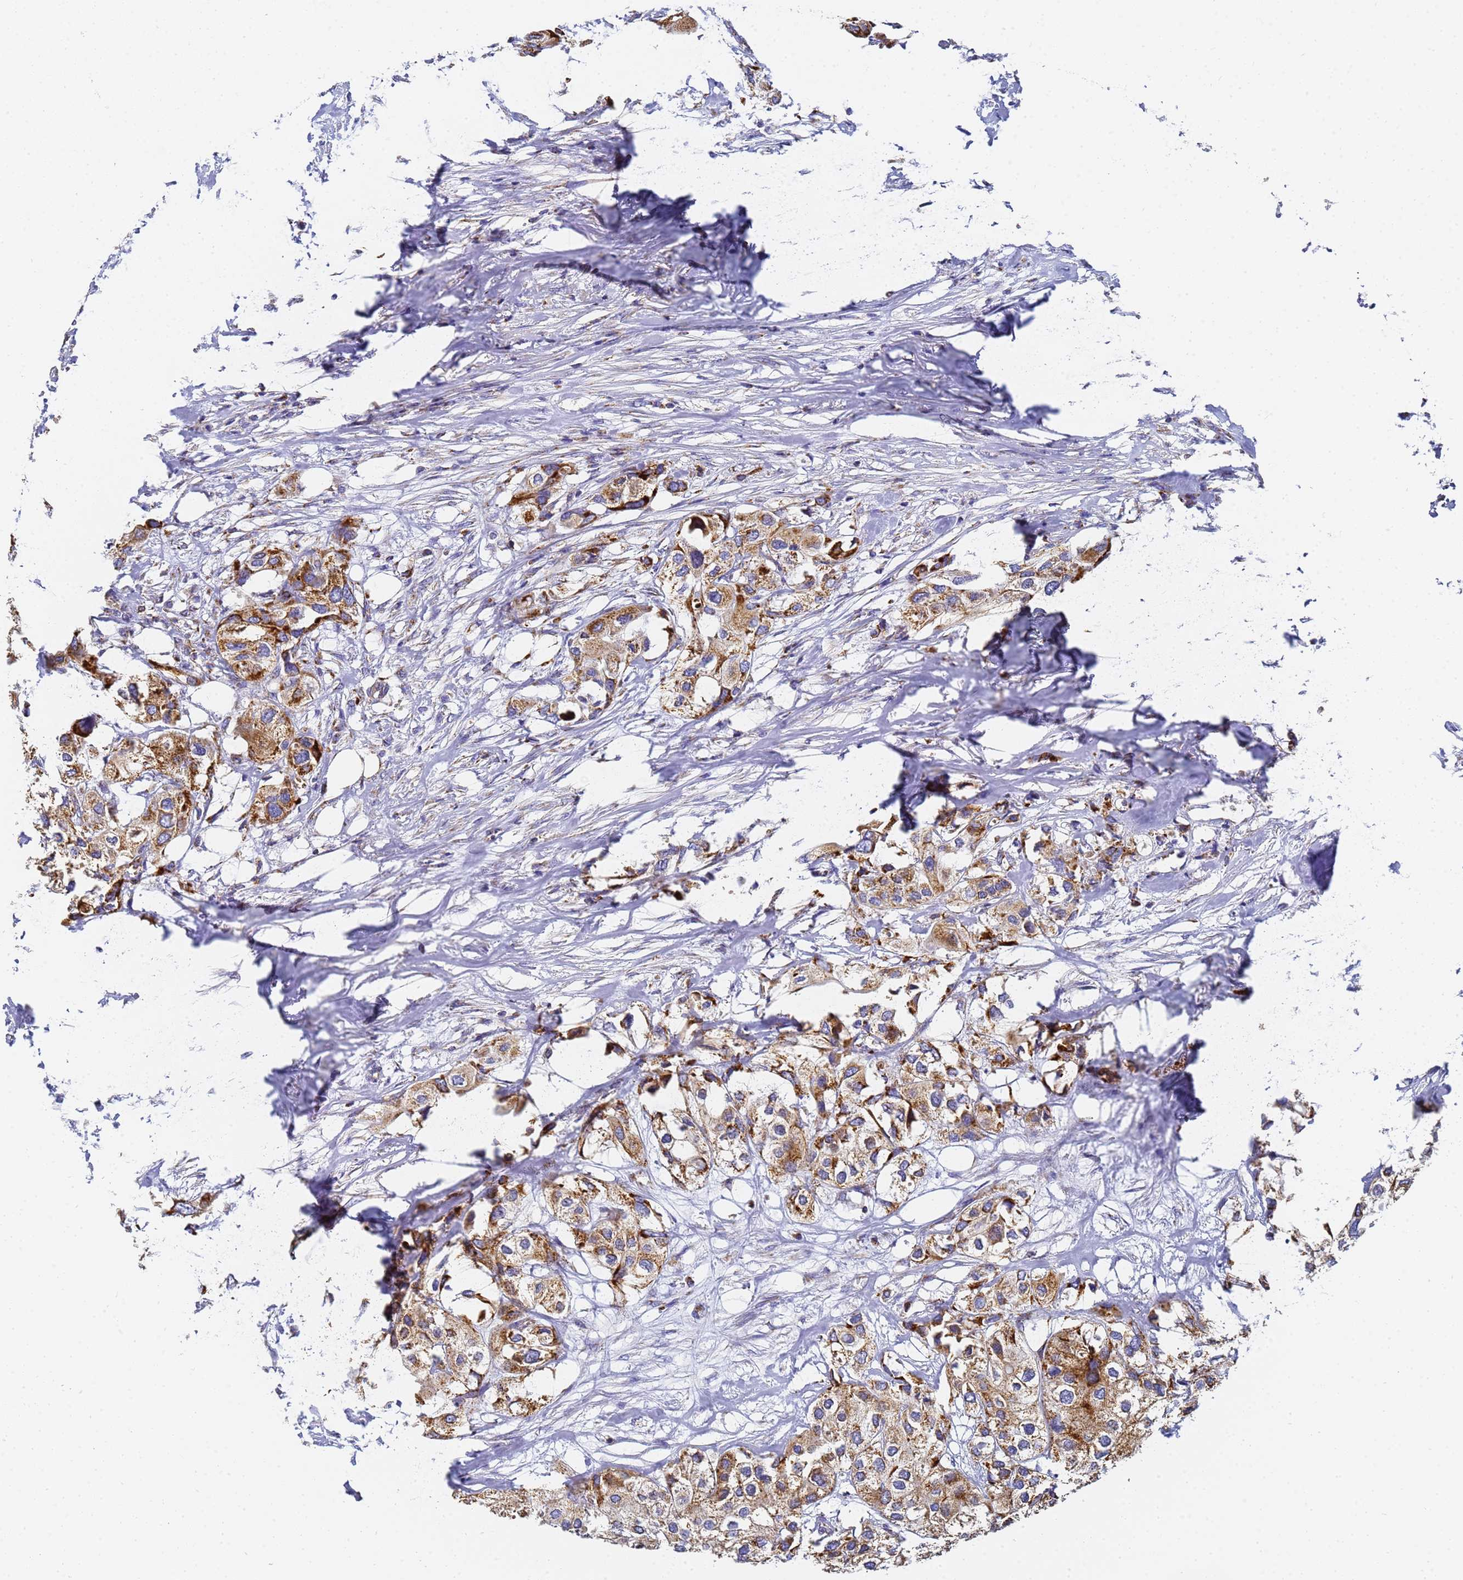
{"staining": {"intensity": "moderate", "quantity": ">75%", "location": "cytoplasmic/membranous"}, "tissue": "urothelial cancer", "cell_type": "Tumor cells", "image_type": "cancer", "snomed": [{"axis": "morphology", "description": "Urothelial carcinoma, High grade"}, {"axis": "topography", "description": "Urinary bladder"}], "caption": "The image exhibits staining of urothelial cancer, revealing moderate cytoplasmic/membranous protein positivity (brown color) within tumor cells. Nuclei are stained in blue.", "gene": "CNIH4", "patient": {"sex": "male", "age": 64}}